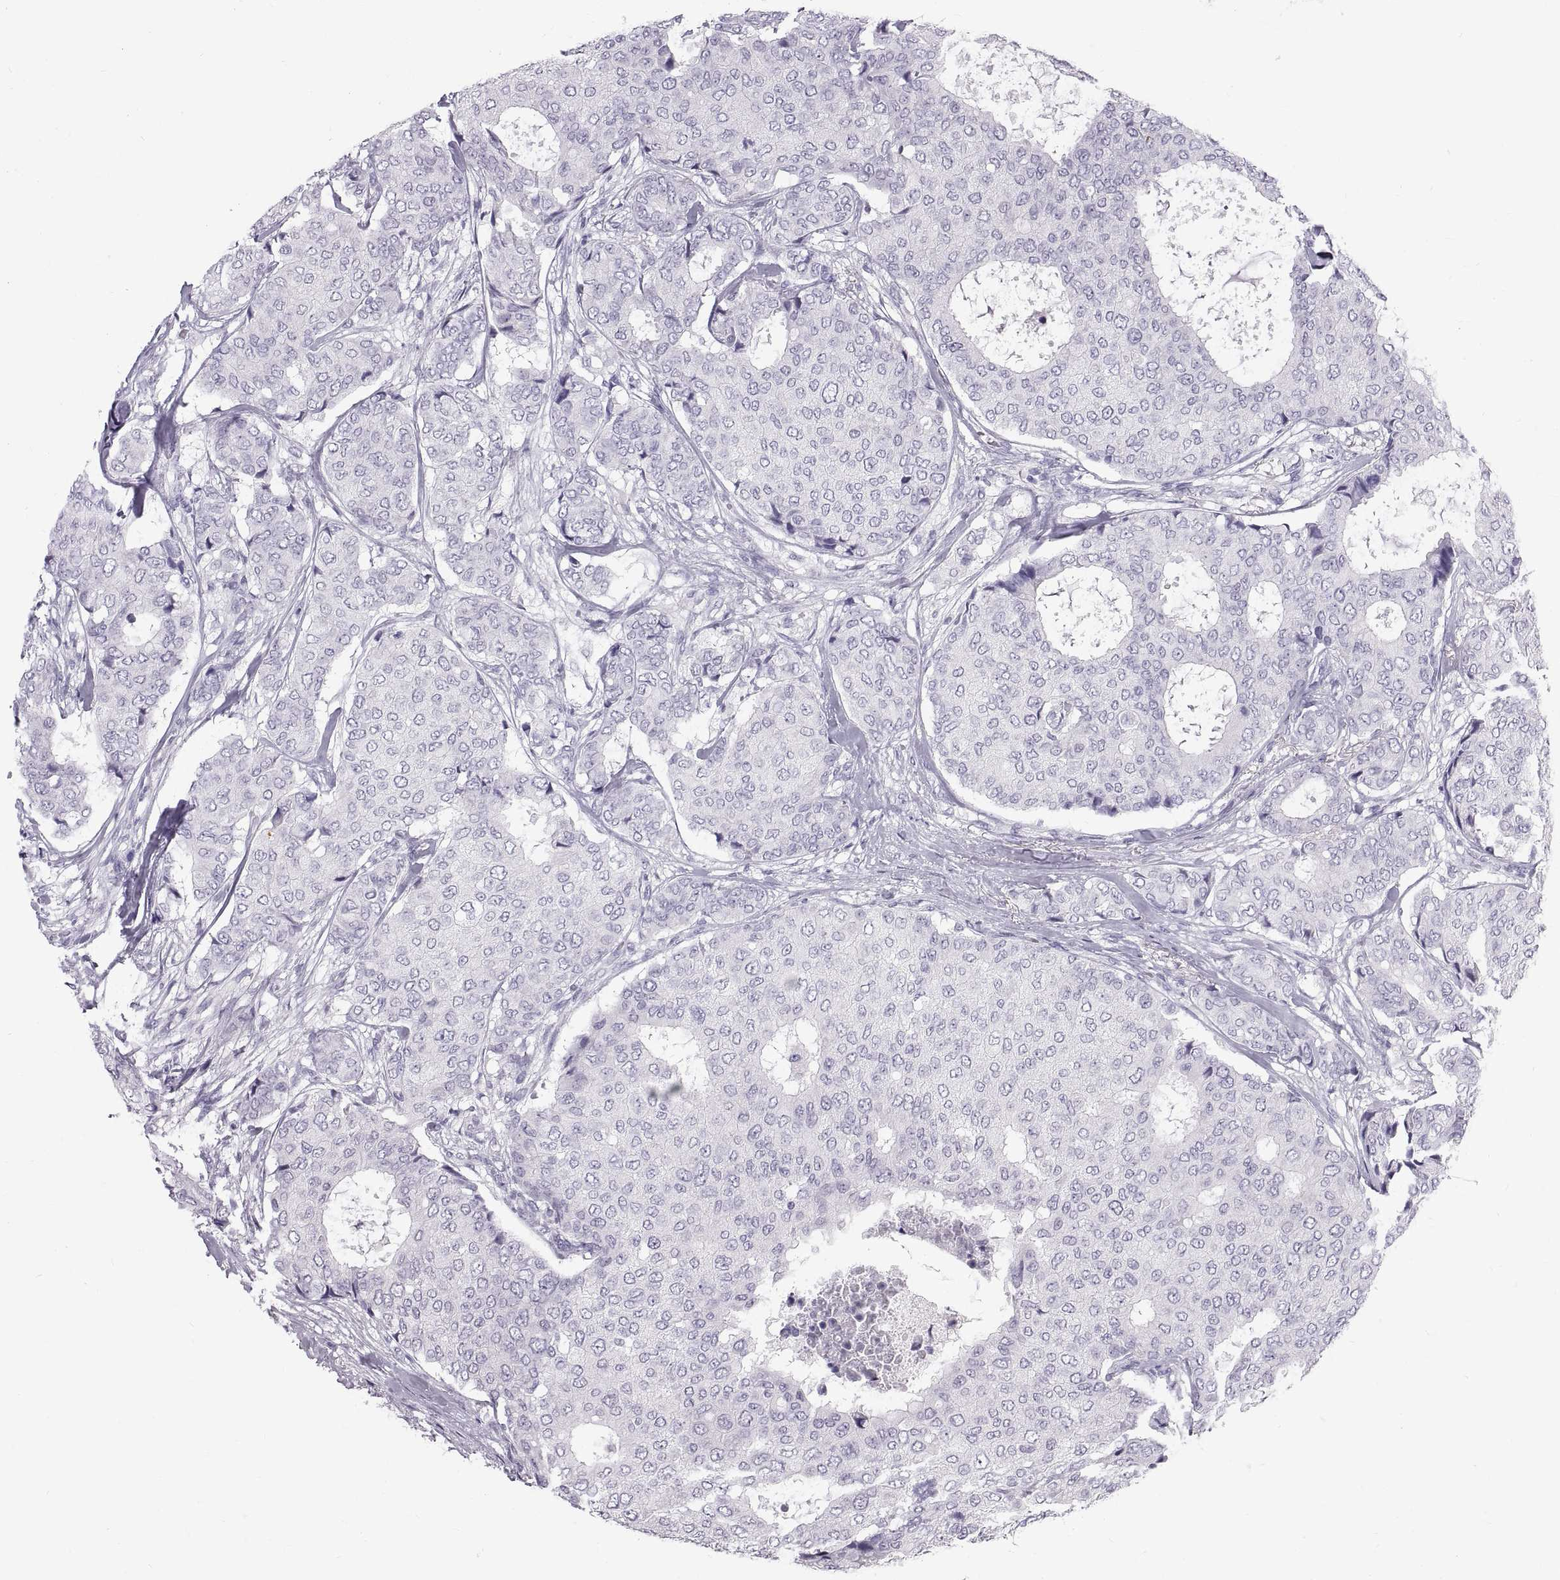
{"staining": {"intensity": "negative", "quantity": "none", "location": "none"}, "tissue": "breast cancer", "cell_type": "Tumor cells", "image_type": "cancer", "snomed": [{"axis": "morphology", "description": "Duct carcinoma"}, {"axis": "topography", "description": "Breast"}], "caption": "The photomicrograph exhibits no significant expression in tumor cells of breast cancer.", "gene": "WFDC8", "patient": {"sex": "female", "age": 75}}